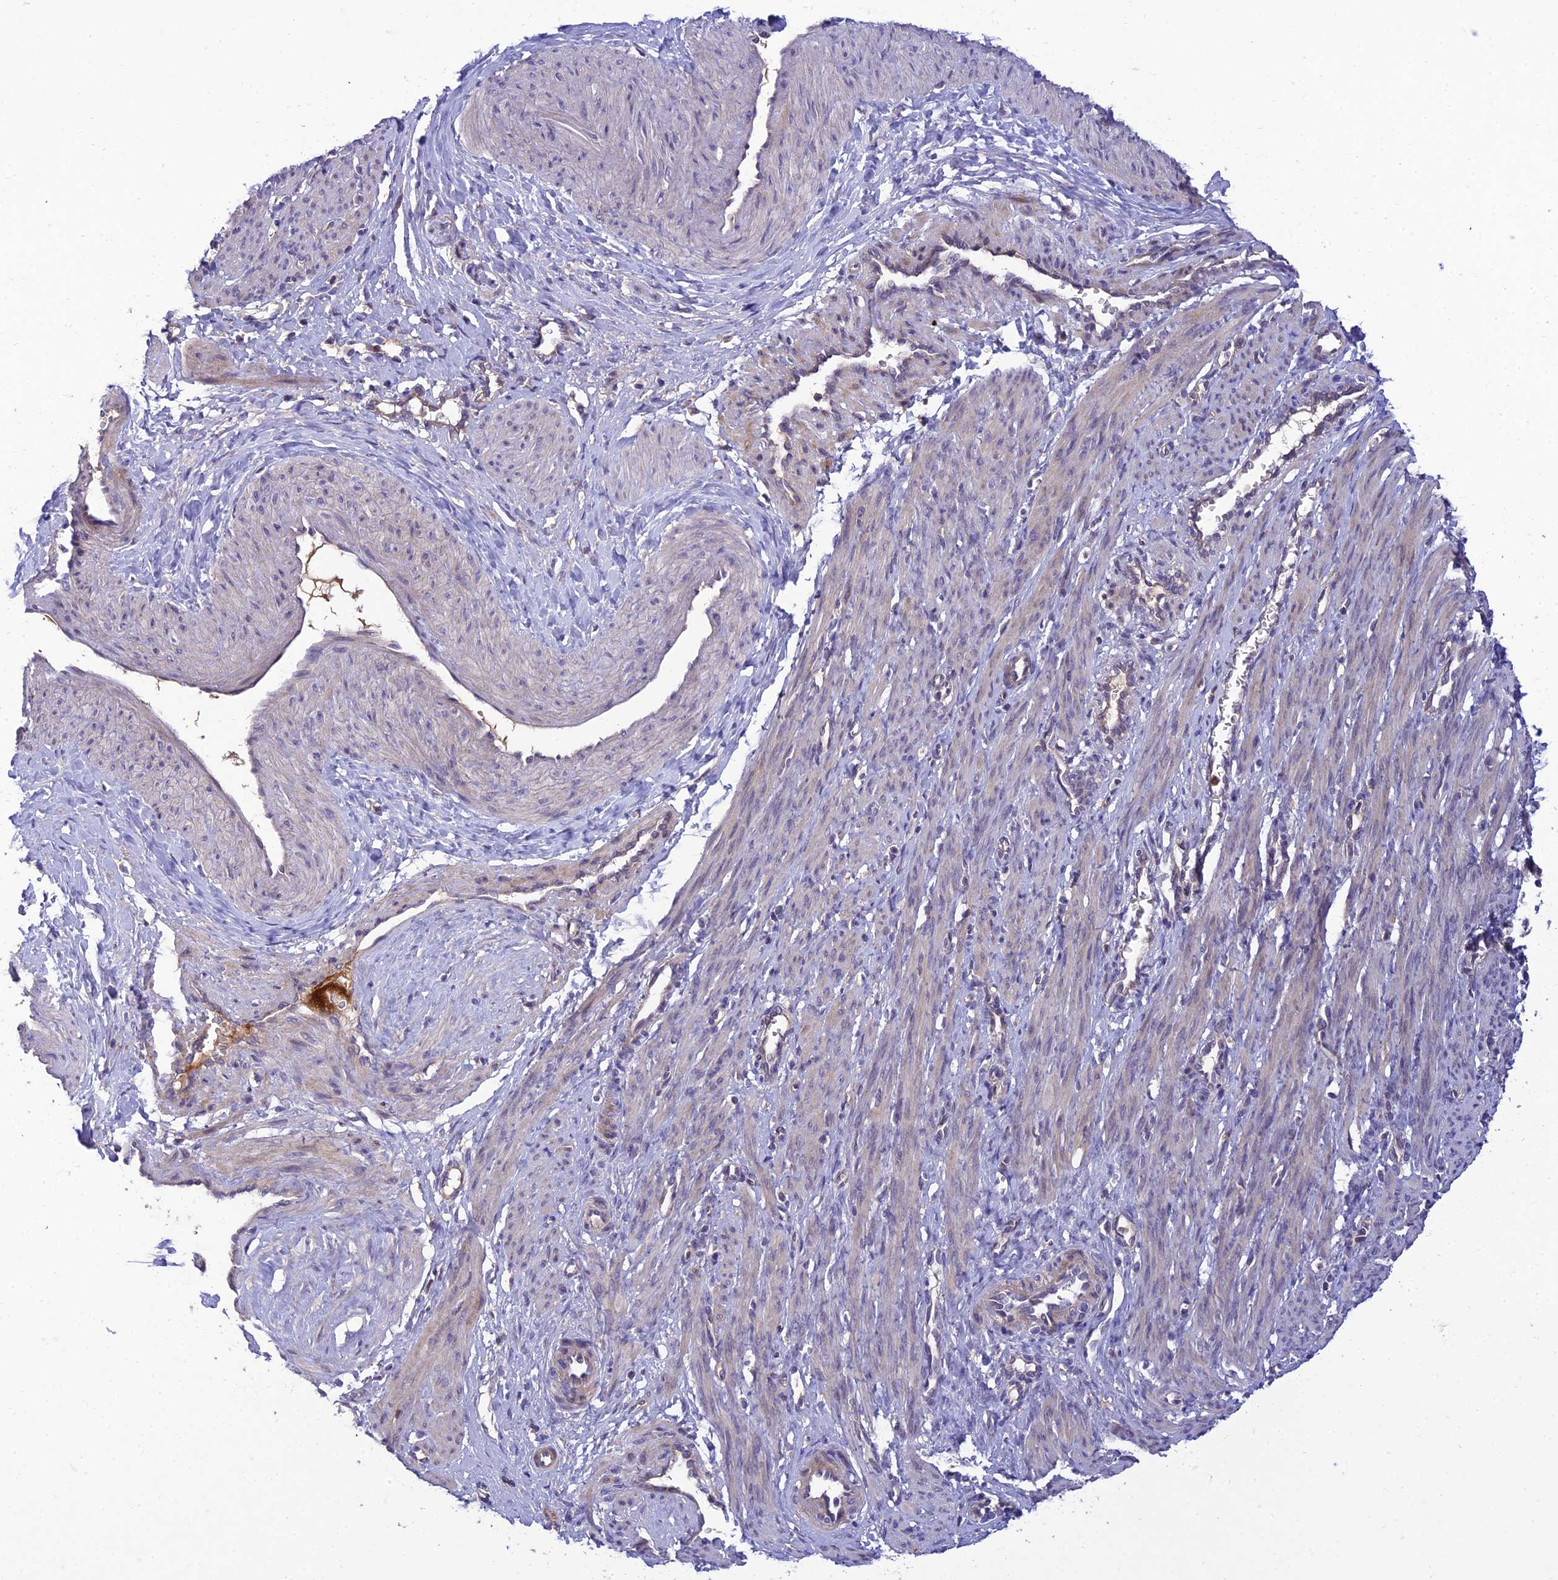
{"staining": {"intensity": "weak", "quantity": "<25%", "location": "cytoplasmic/membranous"}, "tissue": "smooth muscle", "cell_type": "Smooth muscle cells", "image_type": "normal", "snomed": [{"axis": "morphology", "description": "Normal tissue, NOS"}, {"axis": "topography", "description": "Endometrium"}], "caption": "High power microscopy photomicrograph of an immunohistochemistry histopathology image of unremarkable smooth muscle, revealing no significant positivity in smooth muscle cells.", "gene": "IRAK3", "patient": {"sex": "female", "age": 33}}